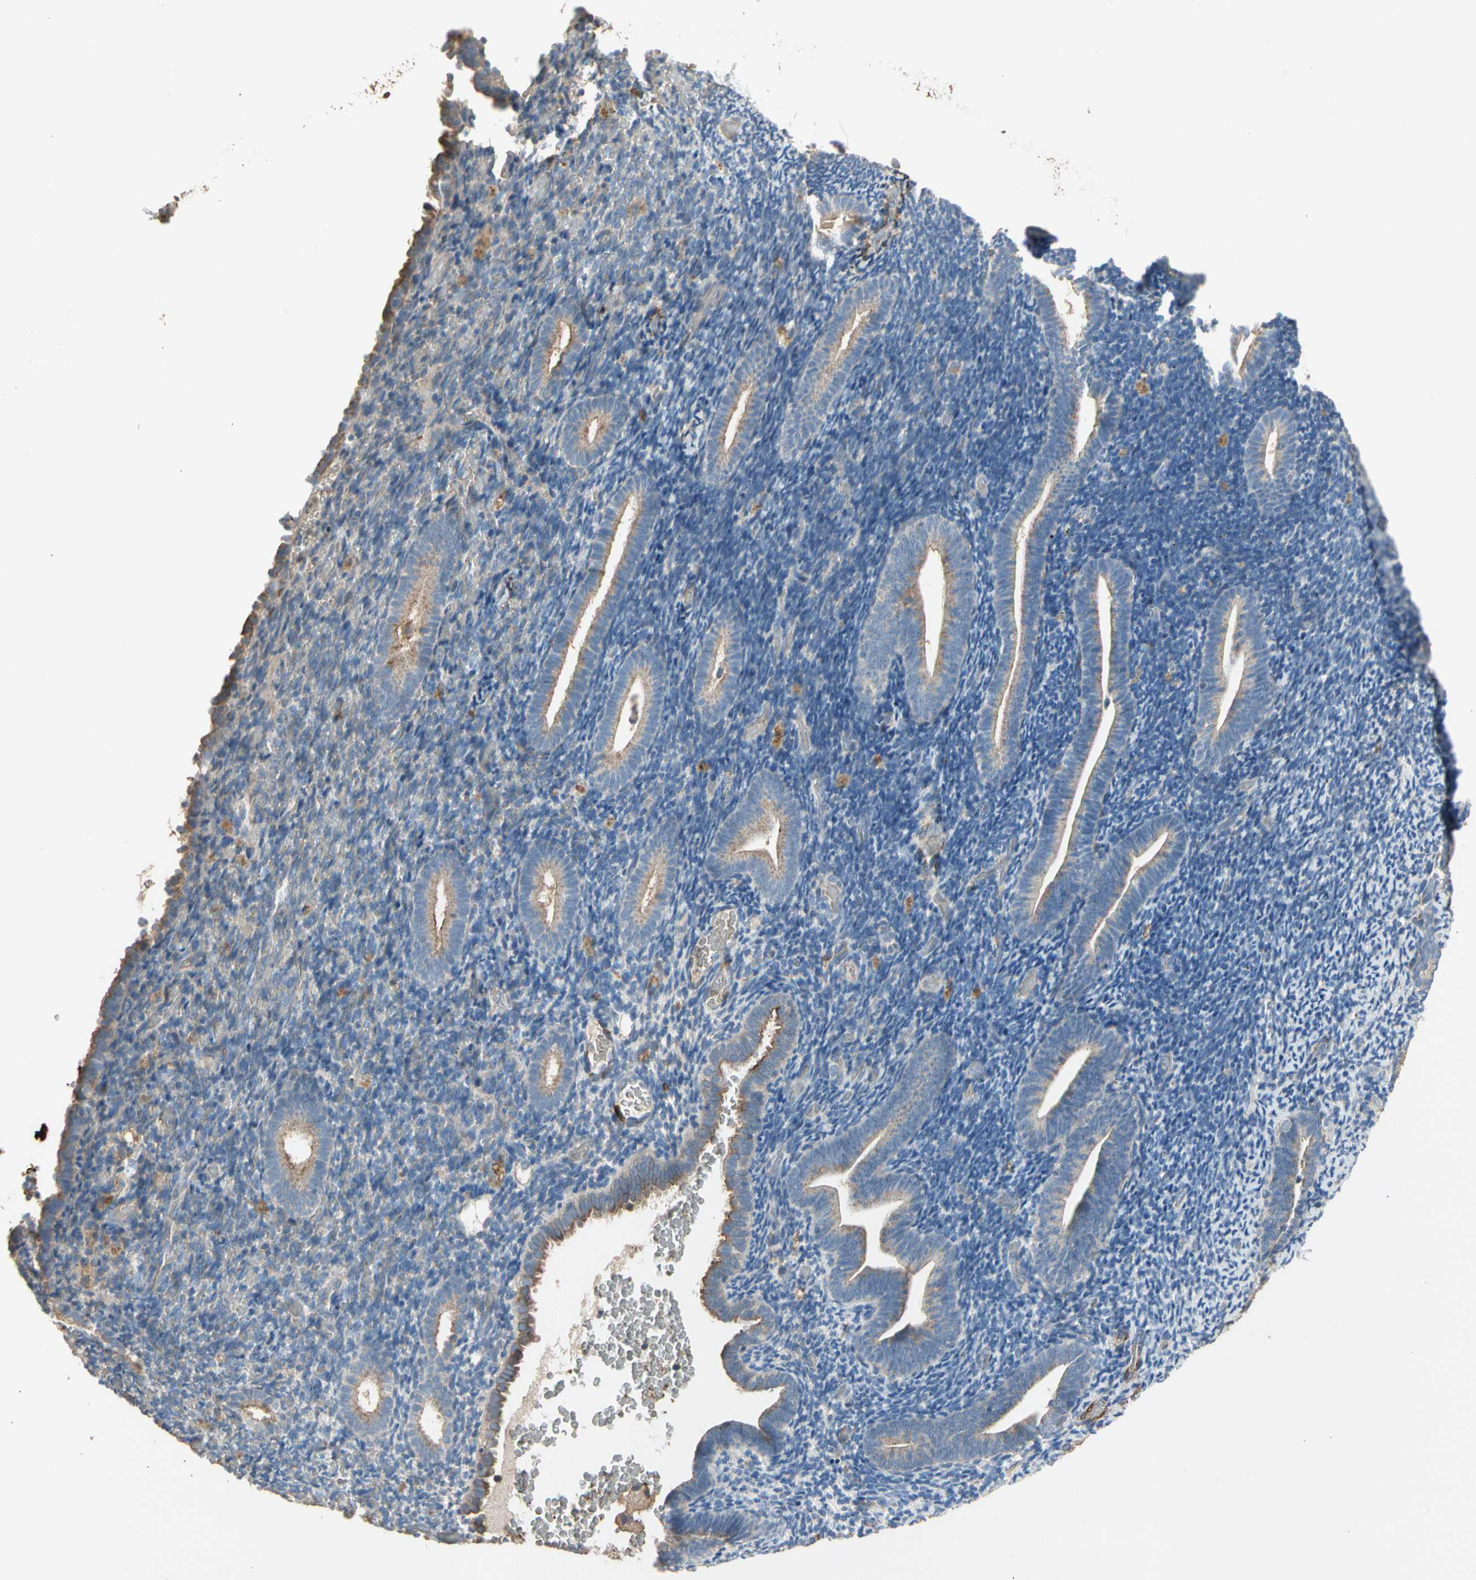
{"staining": {"intensity": "weak", "quantity": "25%-75%", "location": "cytoplasmic/membranous"}, "tissue": "endometrium", "cell_type": "Cells in endometrial stroma", "image_type": "normal", "snomed": [{"axis": "morphology", "description": "Normal tissue, NOS"}, {"axis": "topography", "description": "Endometrium"}], "caption": "High-power microscopy captured an IHC micrograph of normal endometrium, revealing weak cytoplasmic/membranous staining in about 25%-75% of cells in endometrial stroma.", "gene": "SUSD2", "patient": {"sex": "female", "age": 51}}